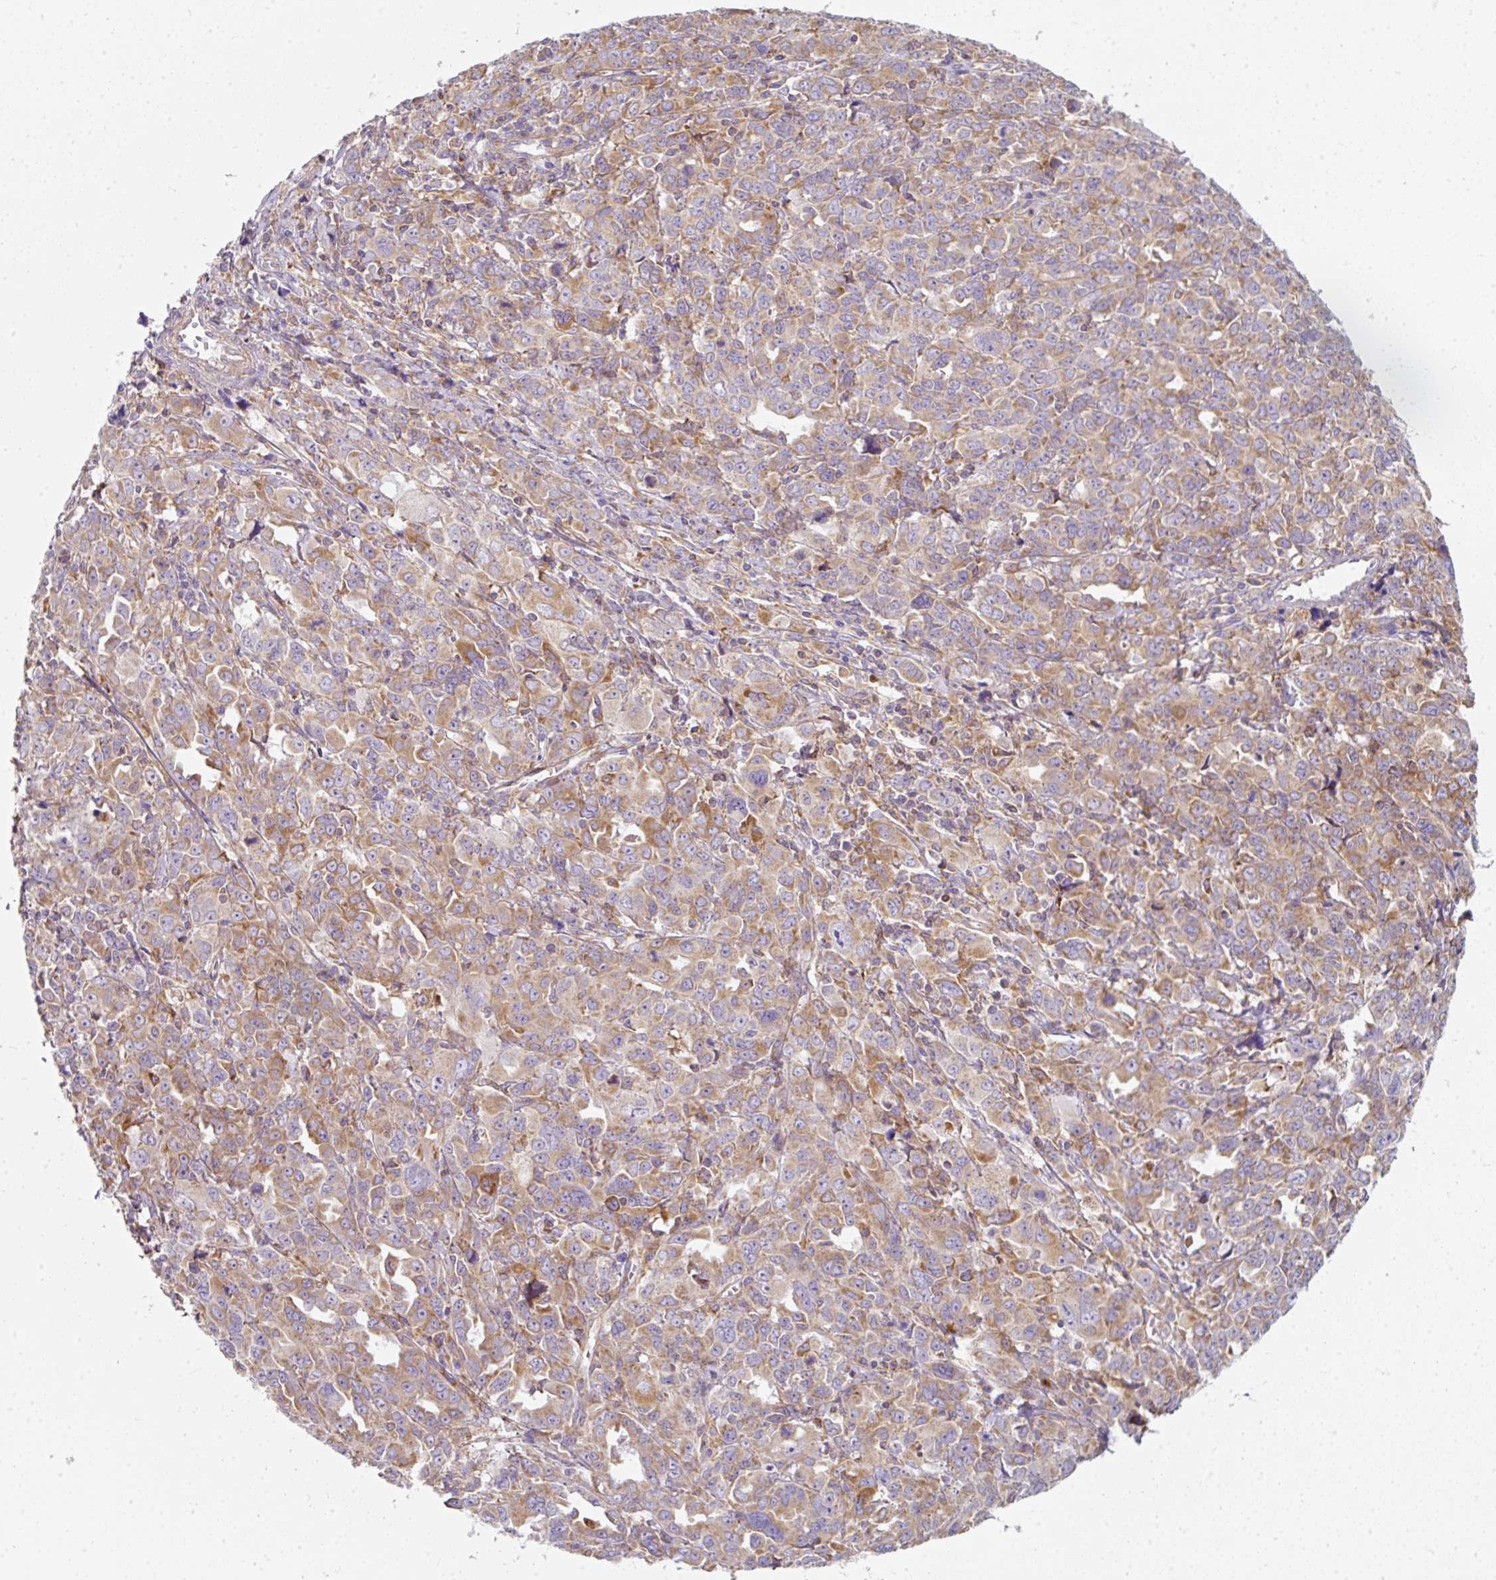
{"staining": {"intensity": "moderate", "quantity": "25%-75%", "location": "cytoplasmic/membranous"}, "tissue": "ovarian cancer", "cell_type": "Tumor cells", "image_type": "cancer", "snomed": [{"axis": "morphology", "description": "Adenocarcinoma, NOS"}, {"axis": "morphology", "description": "Carcinoma, endometroid"}, {"axis": "topography", "description": "Ovary"}], "caption": "Immunohistochemistry of ovarian cancer reveals medium levels of moderate cytoplasmic/membranous staining in about 25%-75% of tumor cells. Using DAB (brown) and hematoxylin (blue) stains, captured at high magnification using brightfield microscopy.", "gene": "ERAP2", "patient": {"sex": "female", "age": 72}}